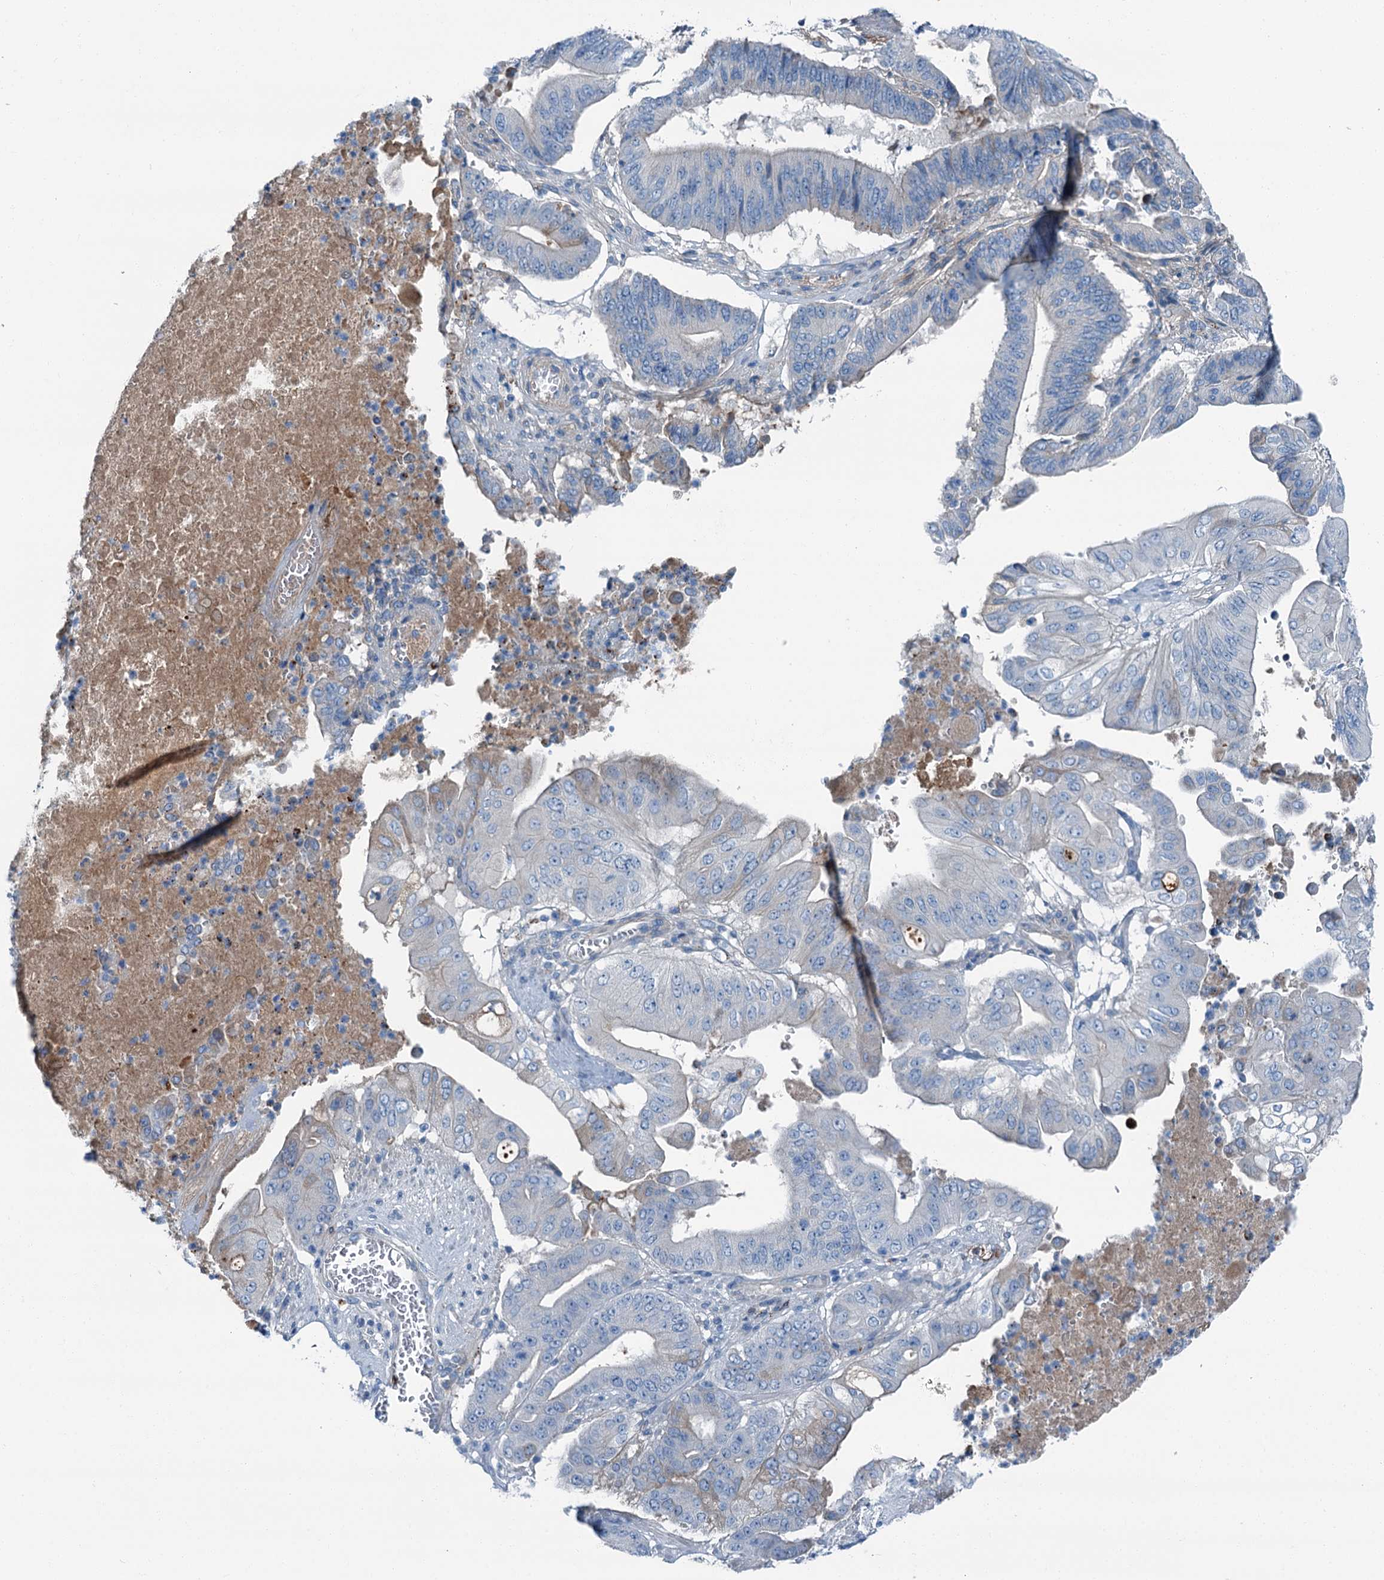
{"staining": {"intensity": "moderate", "quantity": "<25%", "location": "cytoplasmic/membranous"}, "tissue": "pancreatic cancer", "cell_type": "Tumor cells", "image_type": "cancer", "snomed": [{"axis": "morphology", "description": "Adenocarcinoma, NOS"}, {"axis": "topography", "description": "Pancreas"}], "caption": "This is an image of immunohistochemistry (IHC) staining of adenocarcinoma (pancreatic), which shows moderate expression in the cytoplasmic/membranous of tumor cells.", "gene": "AXL", "patient": {"sex": "female", "age": 77}}